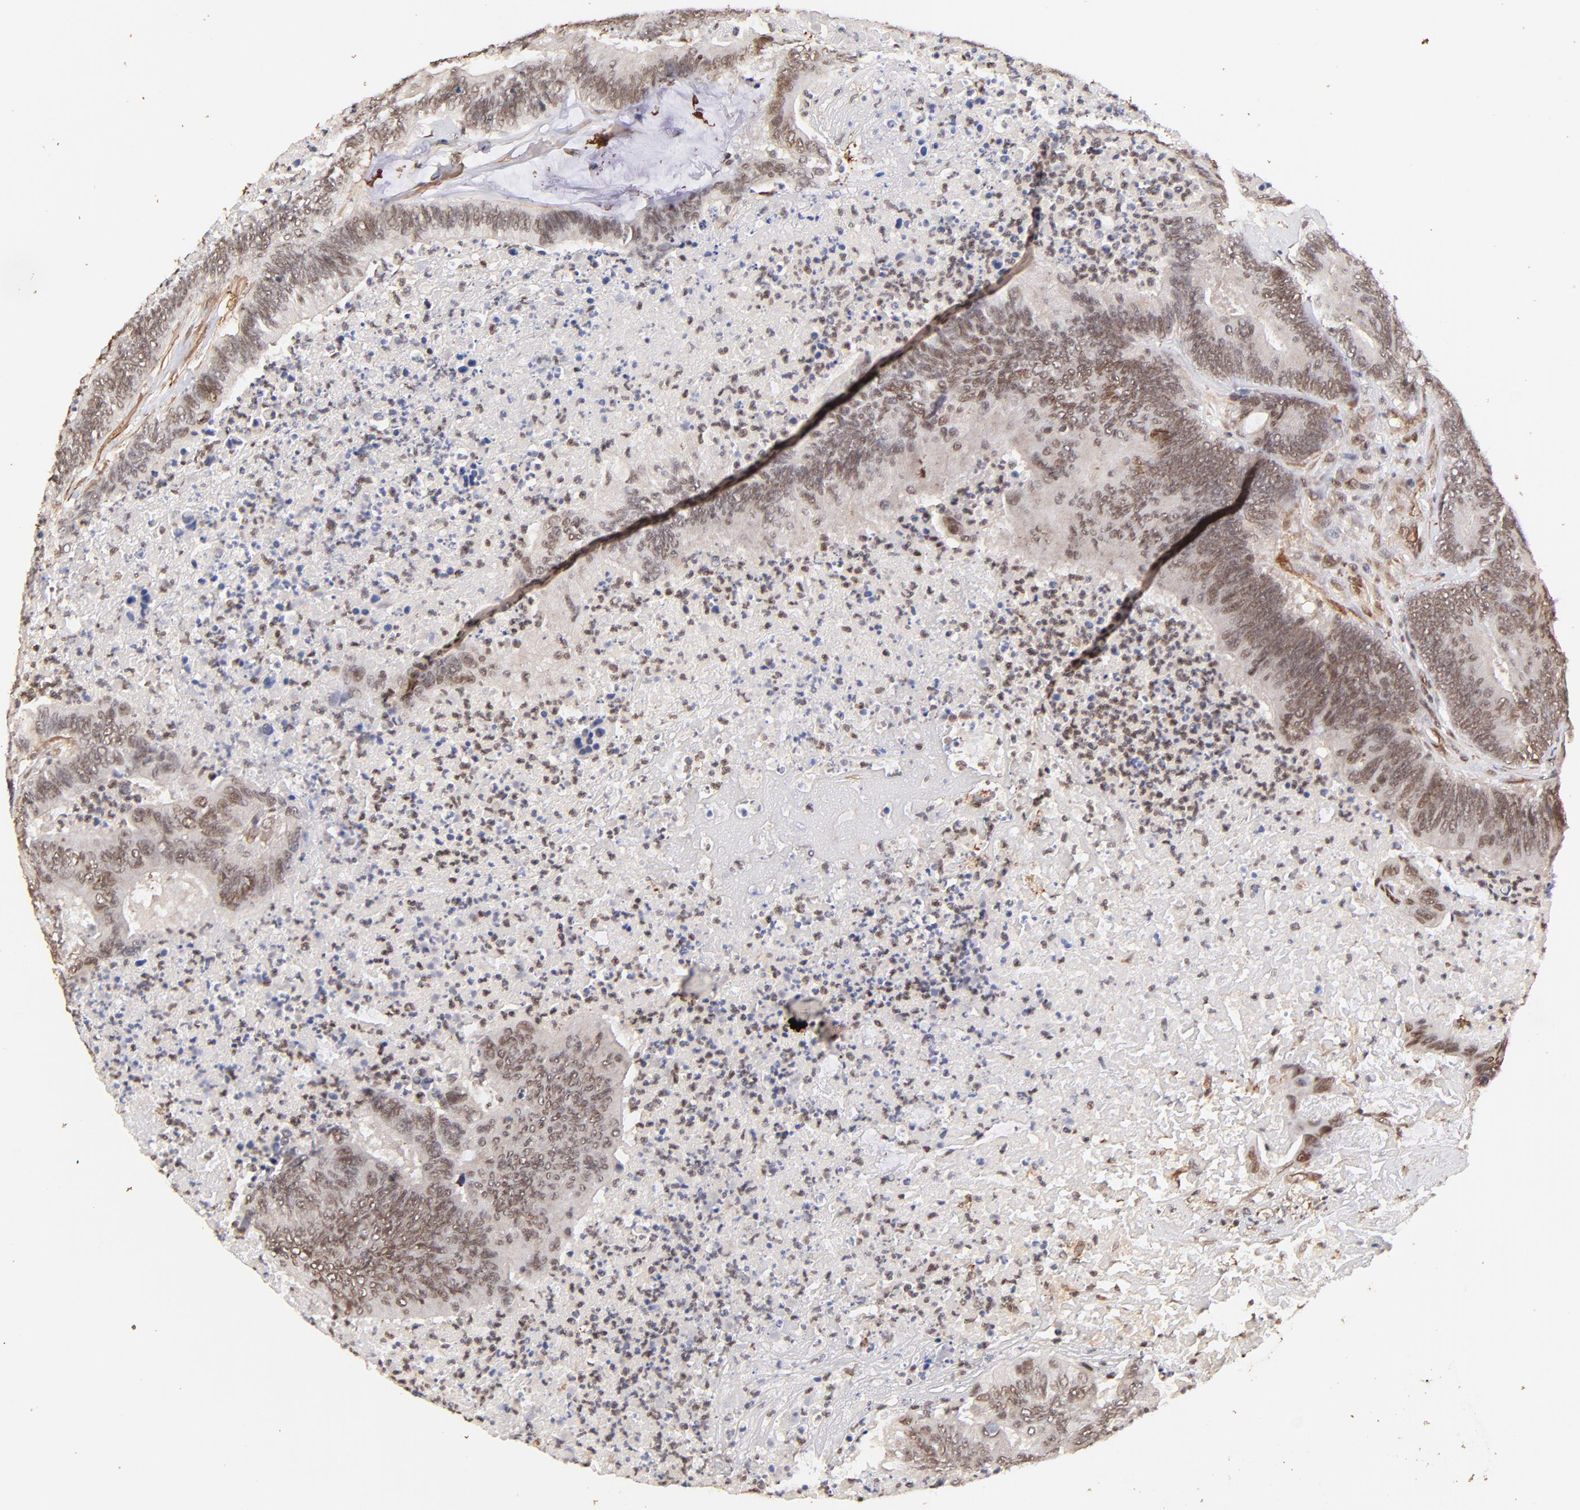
{"staining": {"intensity": "weak", "quantity": "25%-75%", "location": "nuclear"}, "tissue": "colorectal cancer", "cell_type": "Tumor cells", "image_type": "cancer", "snomed": [{"axis": "morphology", "description": "Adenocarcinoma, NOS"}, {"axis": "topography", "description": "Colon"}], "caption": "Weak nuclear staining is appreciated in approximately 25%-75% of tumor cells in adenocarcinoma (colorectal).", "gene": "ZFP92", "patient": {"sex": "male", "age": 65}}